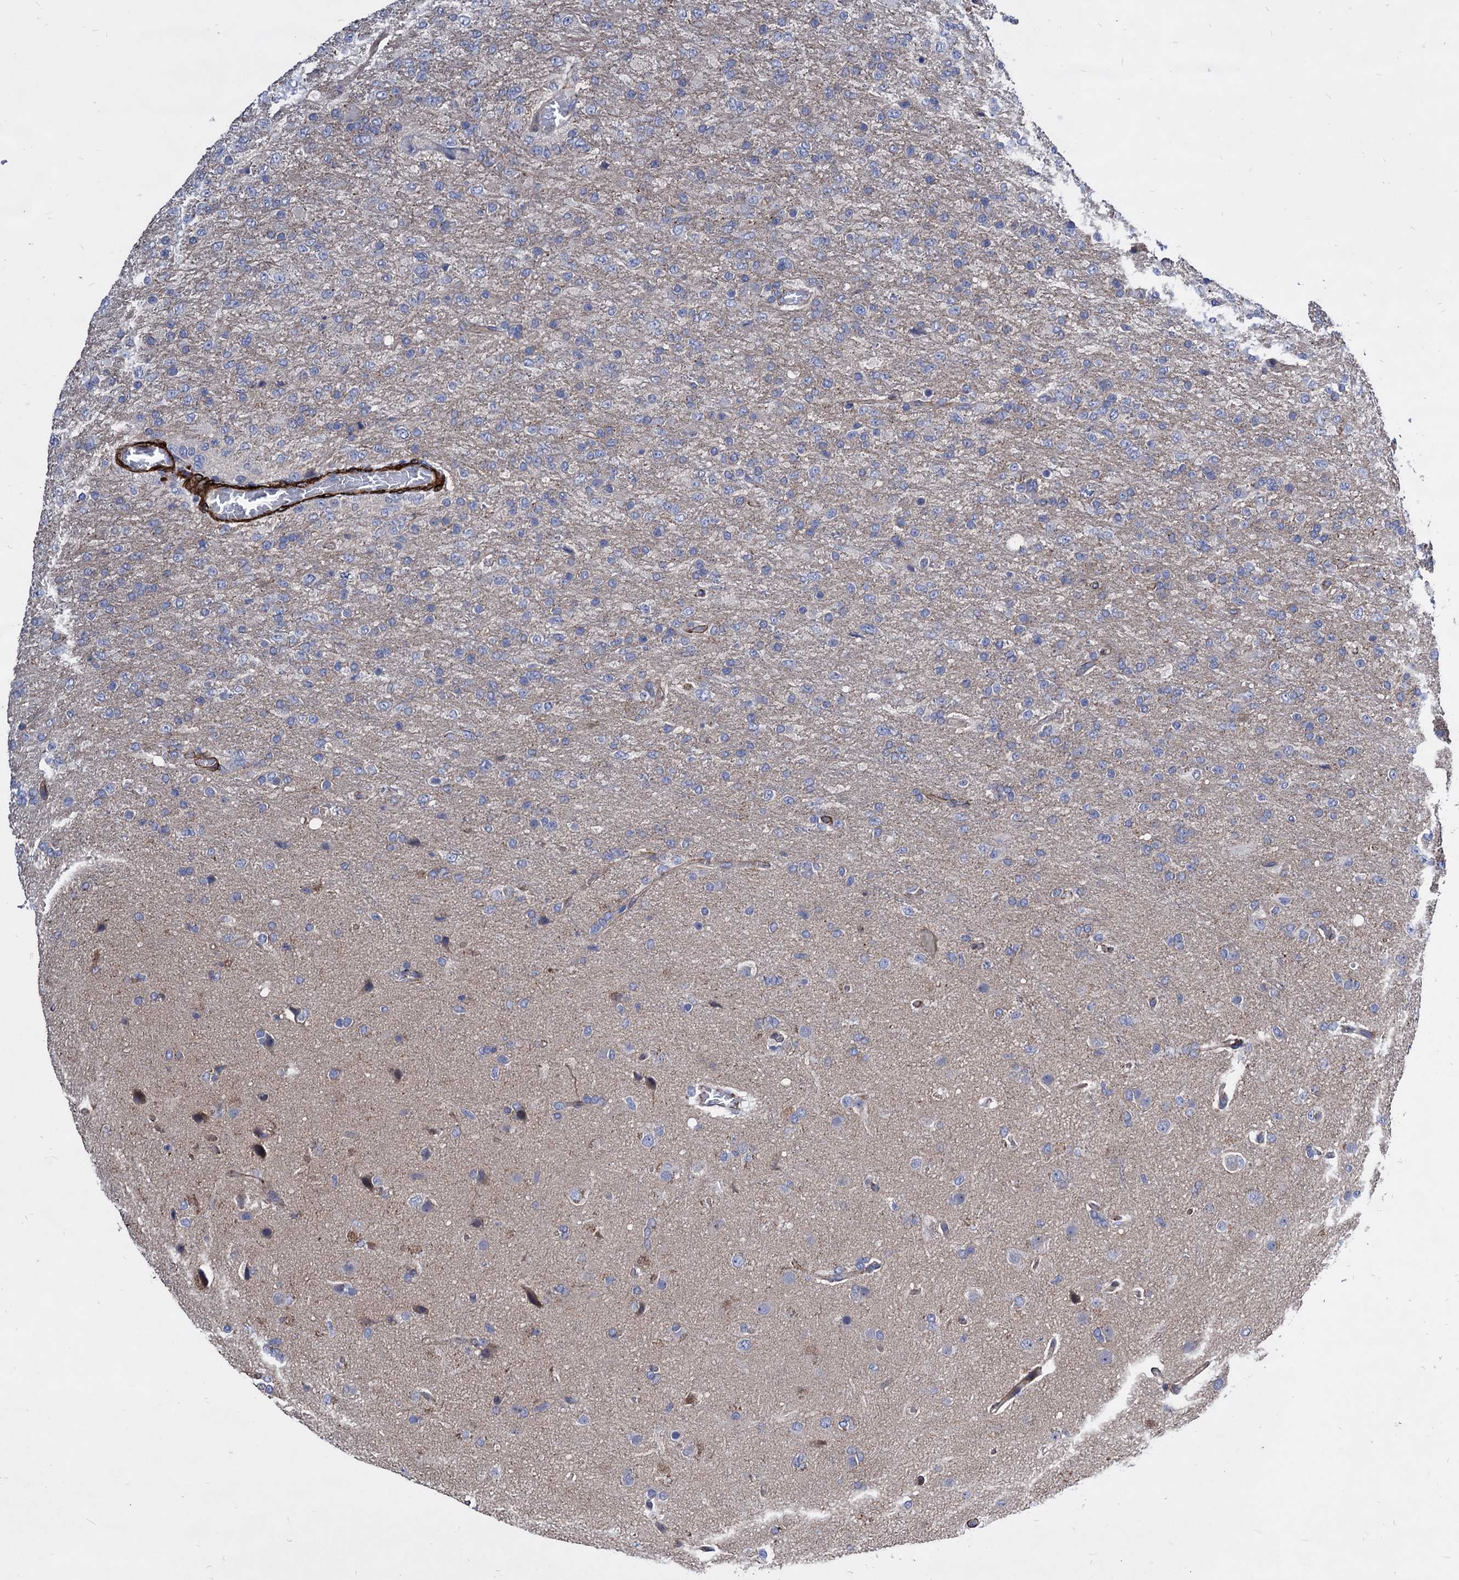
{"staining": {"intensity": "negative", "quantity": "none", "location": "none"}, "tissue": "glioma", "cell_type": "Tumor cells", "image_type": "cancer", "snomed": [{"axis": "morphology", "description": "Glioma, malignant, High grade"}, {"axis": "topography", "description": "Brain"}], "caption": "IHC of glioma shows no expression in tumor cells.", "gene": "WDR11", "patient": {"sex": "female", "age": 74}}